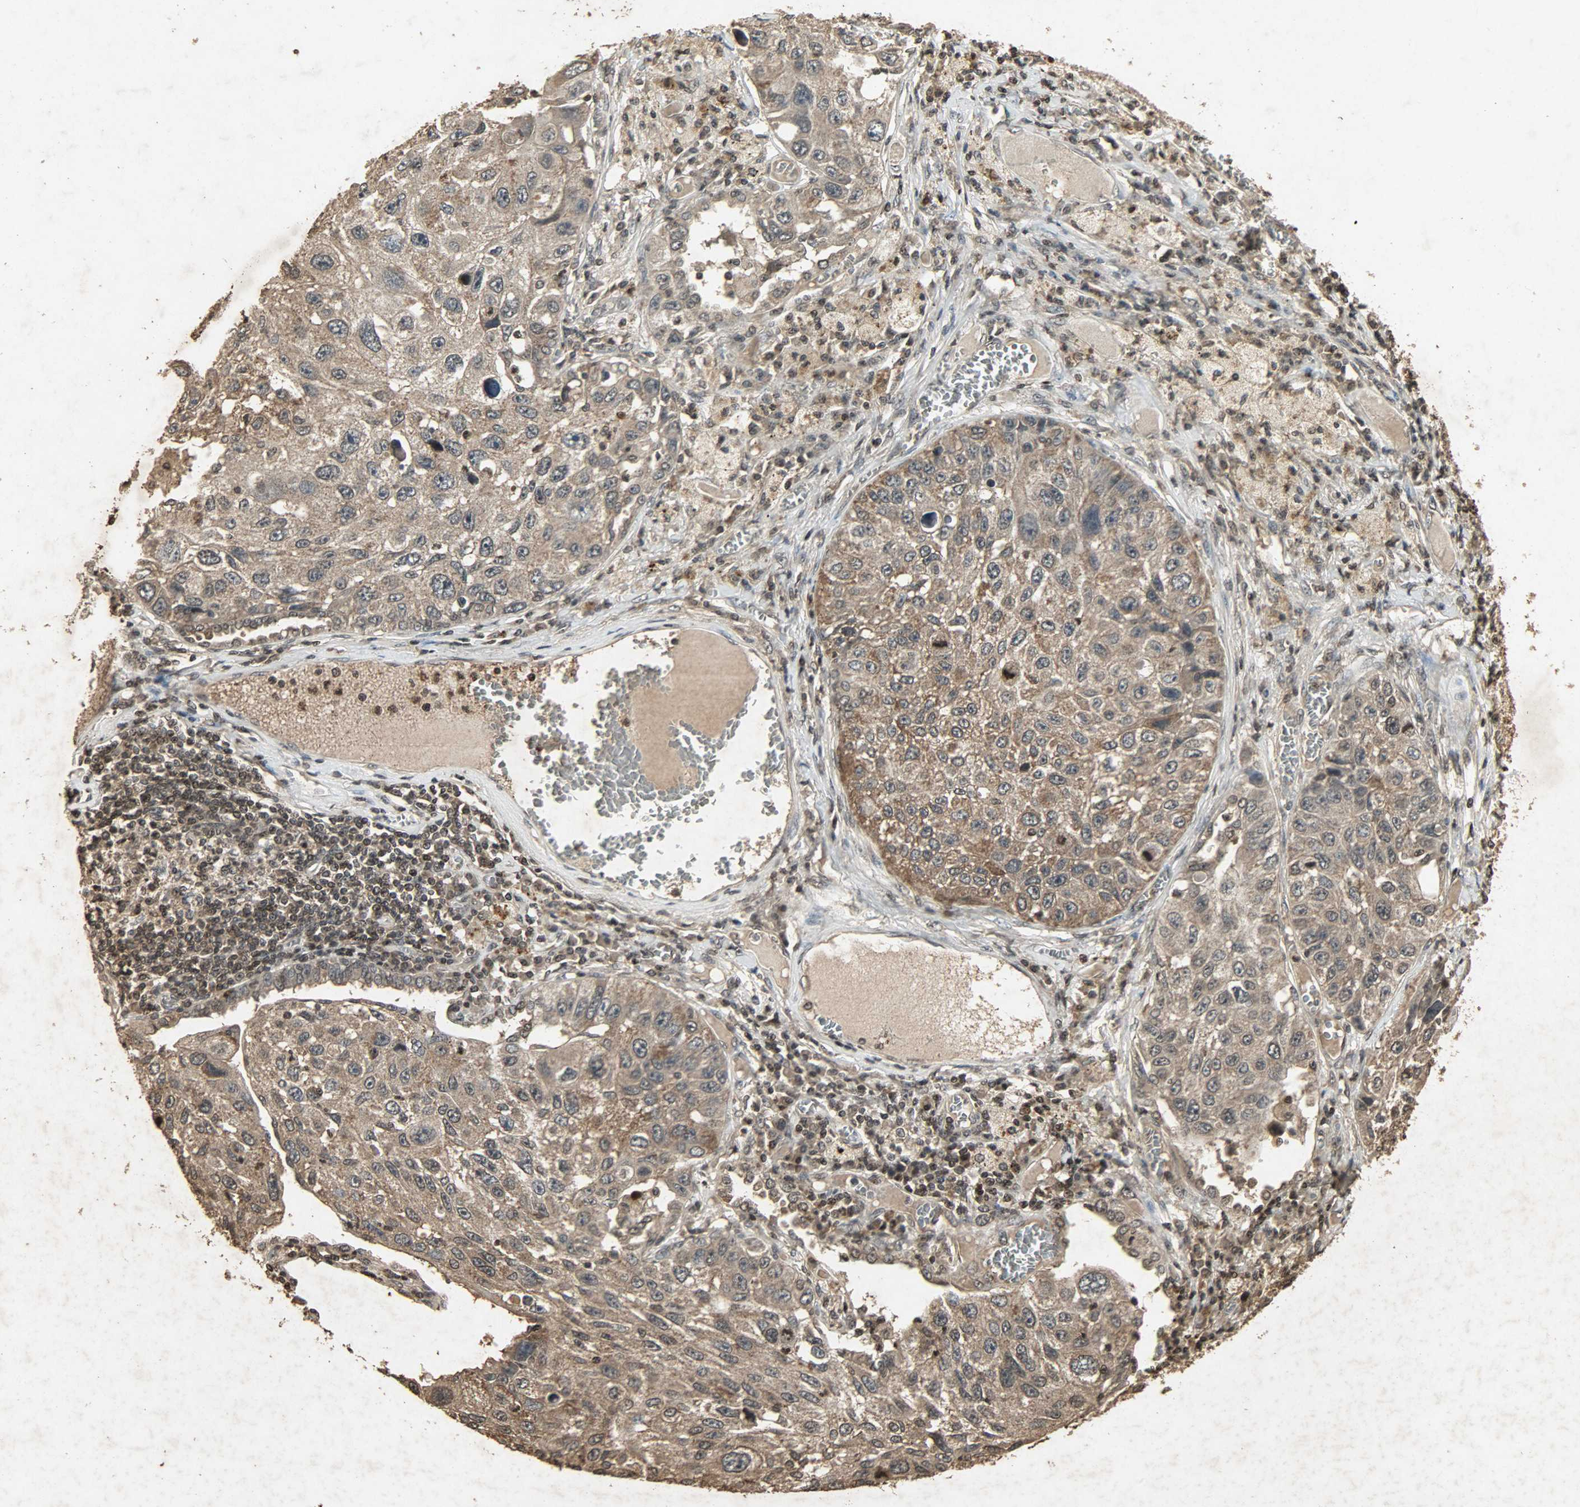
{"staining": {"intensity": "weak", "quantity": ">75%", "location": "cytoplasmic/membranous,nuclear"}, "tissue": "lung cancer", "cell_type": "Tumor cells", "image_type": "cancer", "snomed": [{"axis": "morphology", "description": "Squamous cell carcinoma, NOS"}, {"axis": "topography", "description": "Lung"}], "caption": "The image demonstrates immunohistochemical staining of squamous cell carcinoma (lung). There is weak cytoplasmic/membranous and nuclear staining is present in approximately >75% of tumor cells. The staining was performed using DAB (3,3'-diaminobenzidine) to visualize the protein expression in brown, while the nuclei were stained in blue with hematoxylin (Magnification: 20x).", "gene": "PPP3R1", "patient": {"sex": "male", "age": 71}}